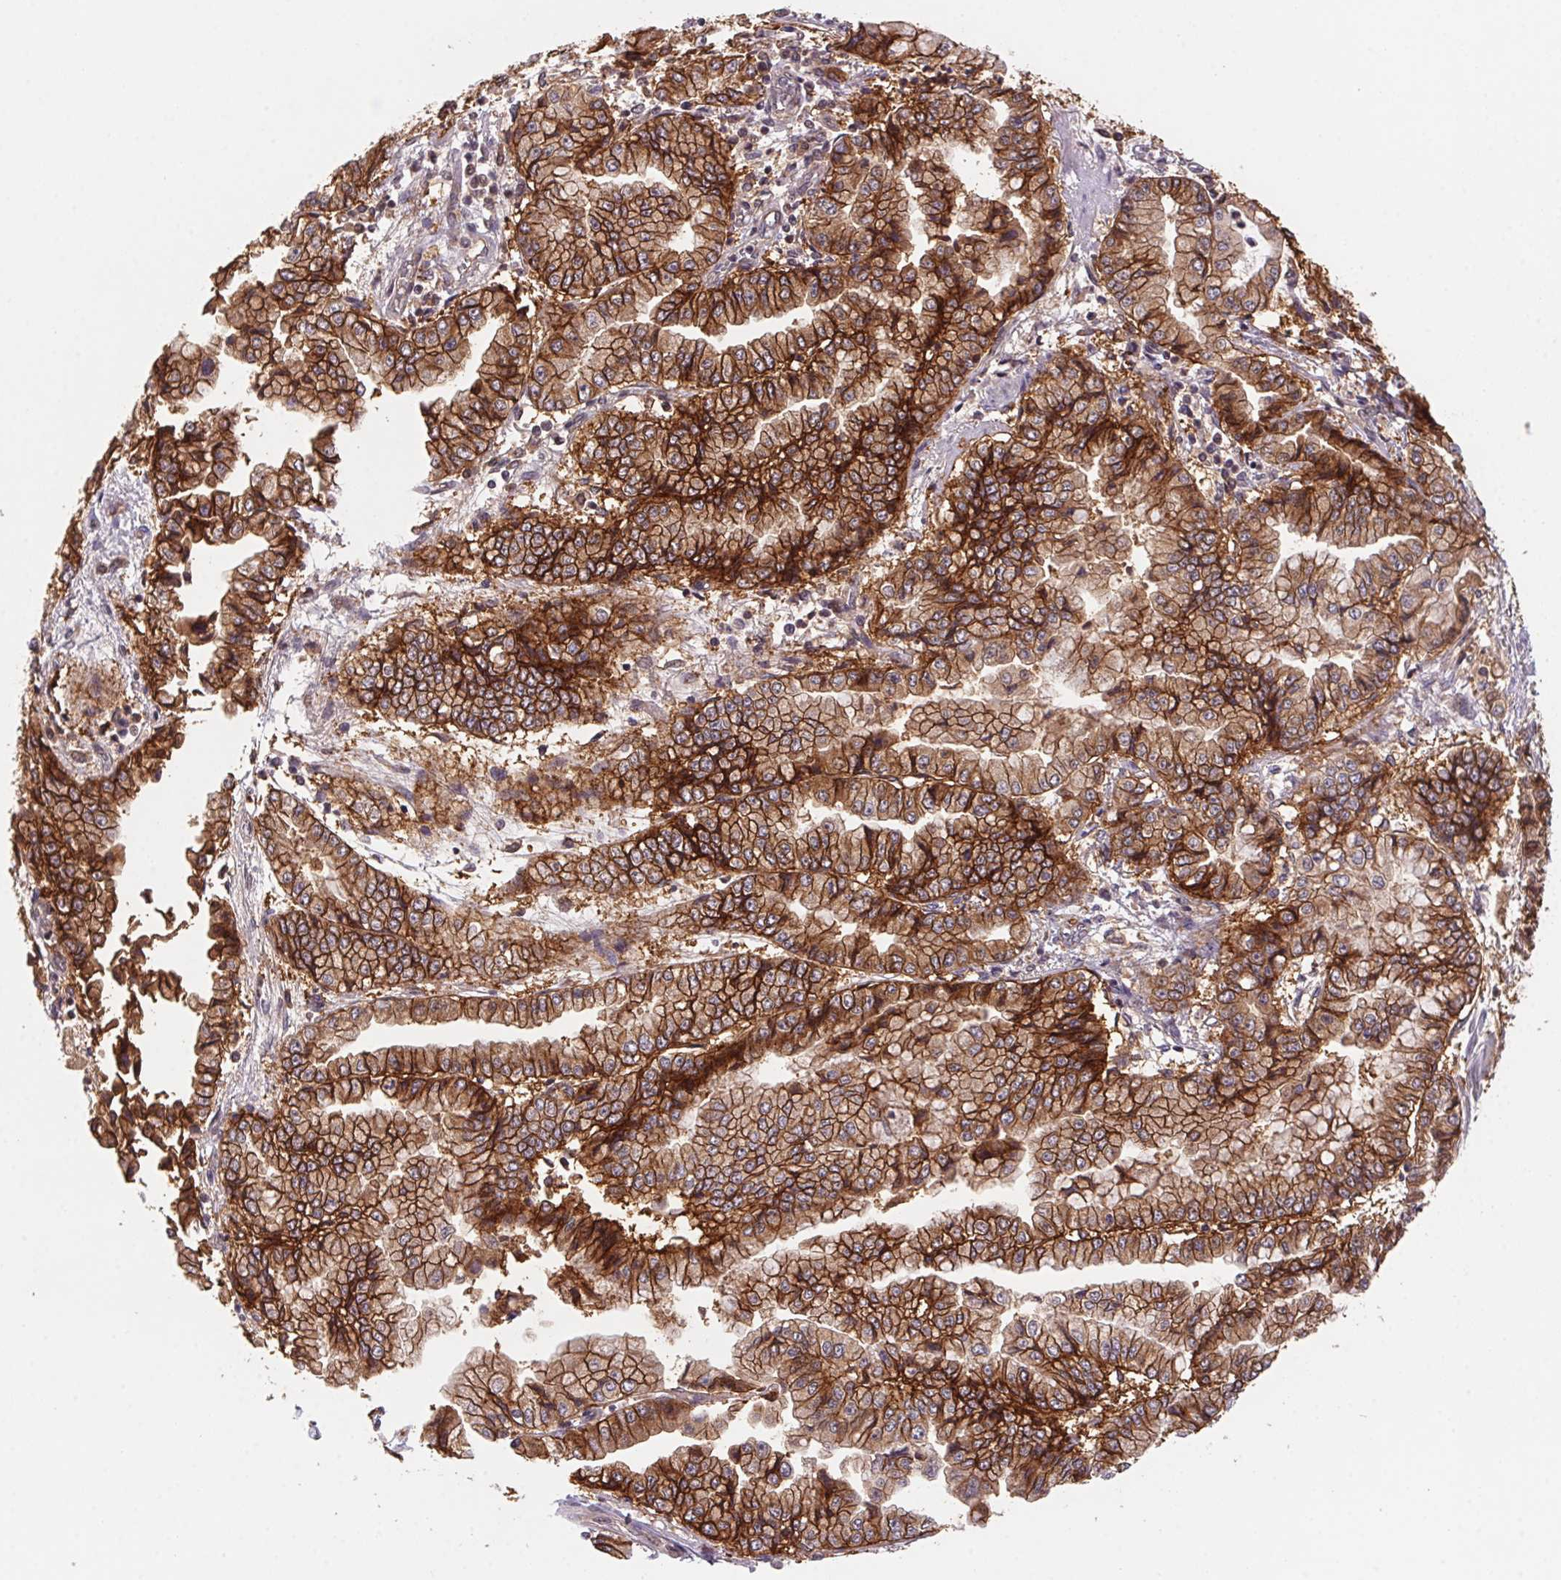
{"staining": {"intensity": "moderate", "quantity": ">75%", "location": "cytoplasmic/membranous"}, "tissue": "stomach cancer", "cell_type": "Tumor cells", "image_type": "cancer", "snomed": [{"axis": "morphology", "description": "Adenocarcinoma, NOS"}, {"axis": "topography", "description": "Stomach, upper"}], "caption": "Protein analysis of stomach adenocarcinoma tissue exhibits moderate cytoplasmic/membranous positivity in approximately >75% of tumor cells. (DAB (3,3'-diaminobenzidine) IHC with brightfield microscopy, high magnification).", "gene": "SLC52A2", "patient": {"sex": "female", "age": 74}}